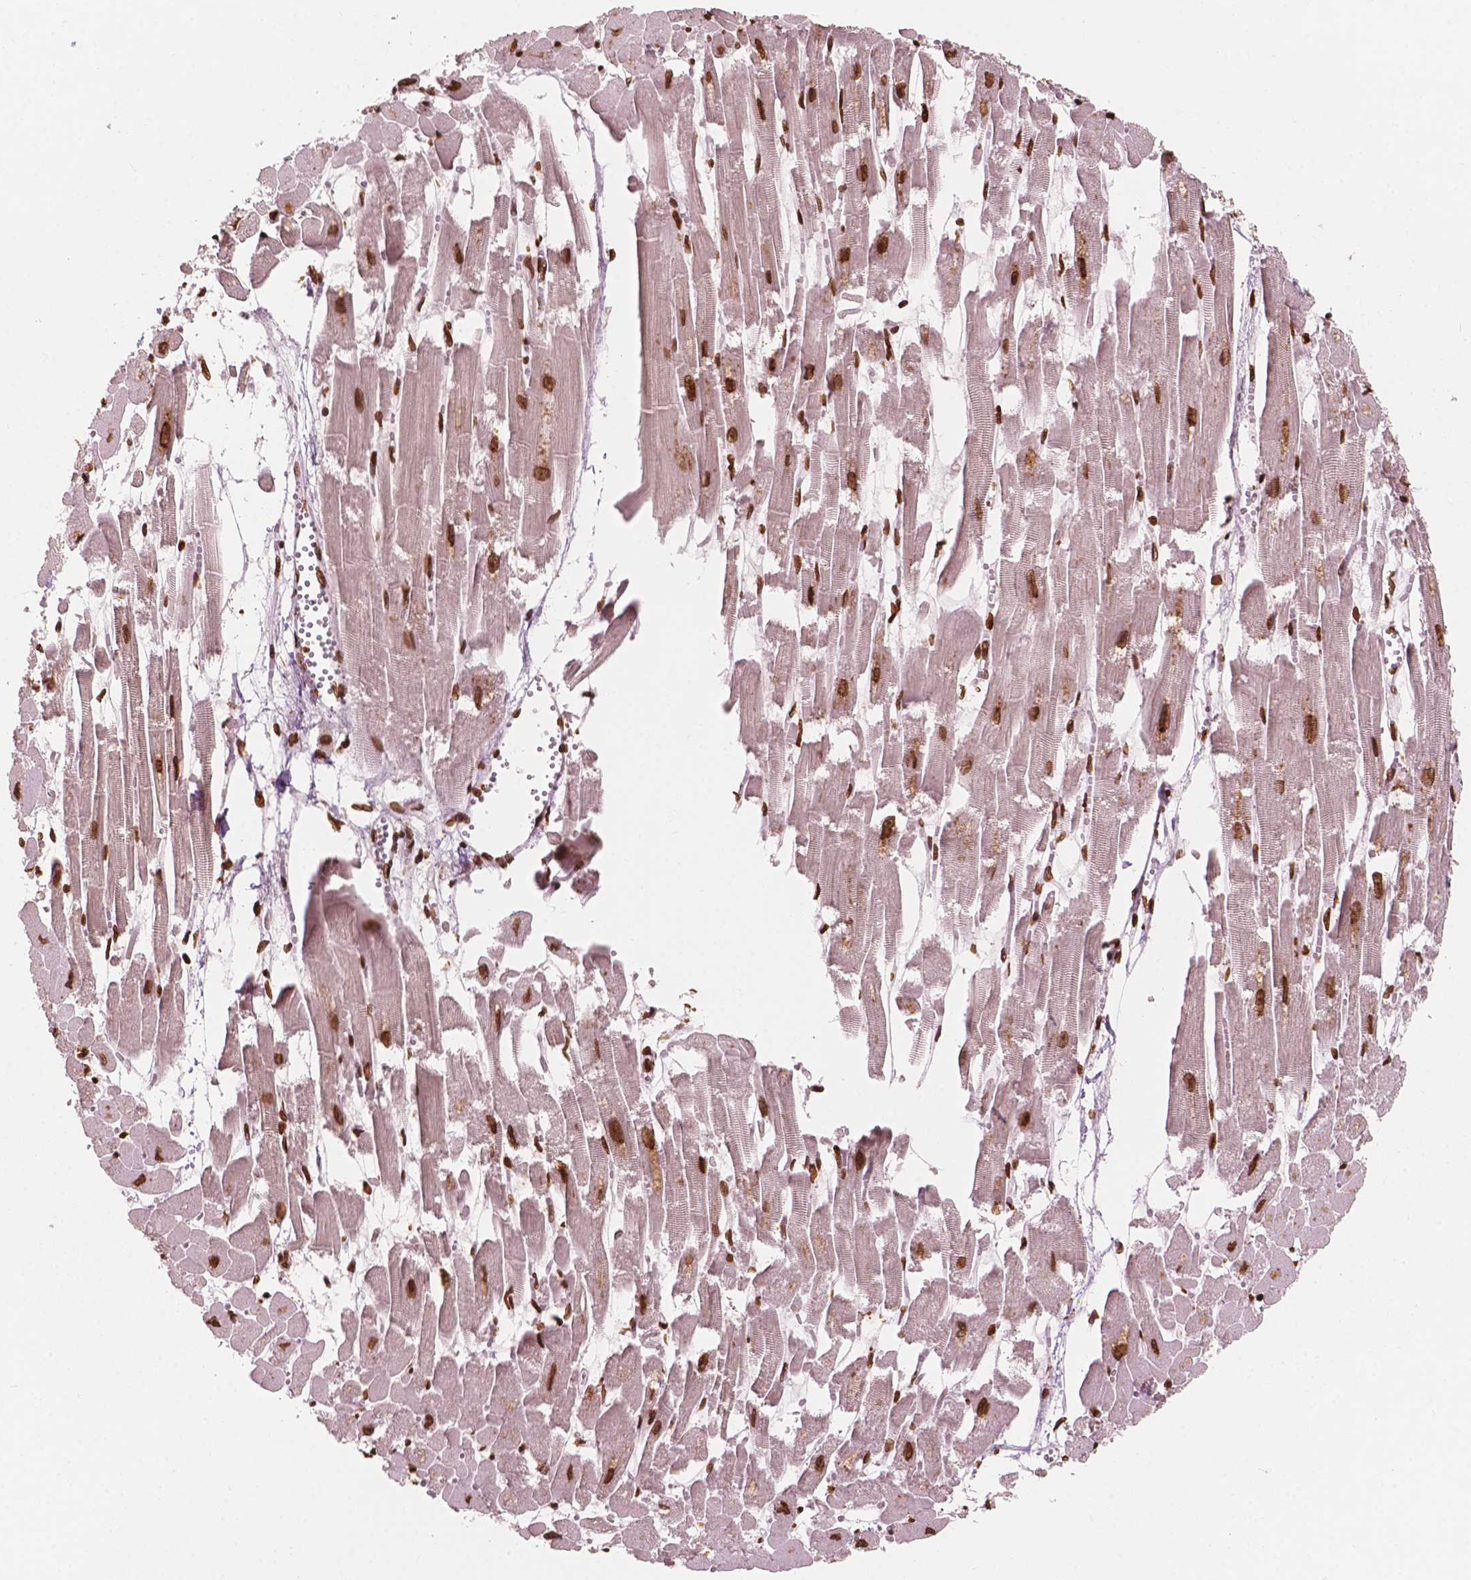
{"staining": {"intensity": "strong", "quantity": ">75%", "location": "nuclear"}, "tissue": "heart muscle", "cell_type": "Cardiomyocytes", "image_type": "normal", "snomed": [{"axis": "morphology", "description": "Normal tissue, NOS"}, {"axis": "topography", "description": "Heart"}], "caption": "Unremarkable heart muscle reveals strong nuclear expression in about >75% of cardiomyocytes (DAB (3,3'-diaminobenzidine) = brown stain, brightfield microscopy at high magnification)..", "gene": "H3C7", "patient": {"sex": "female", "age": 52}}